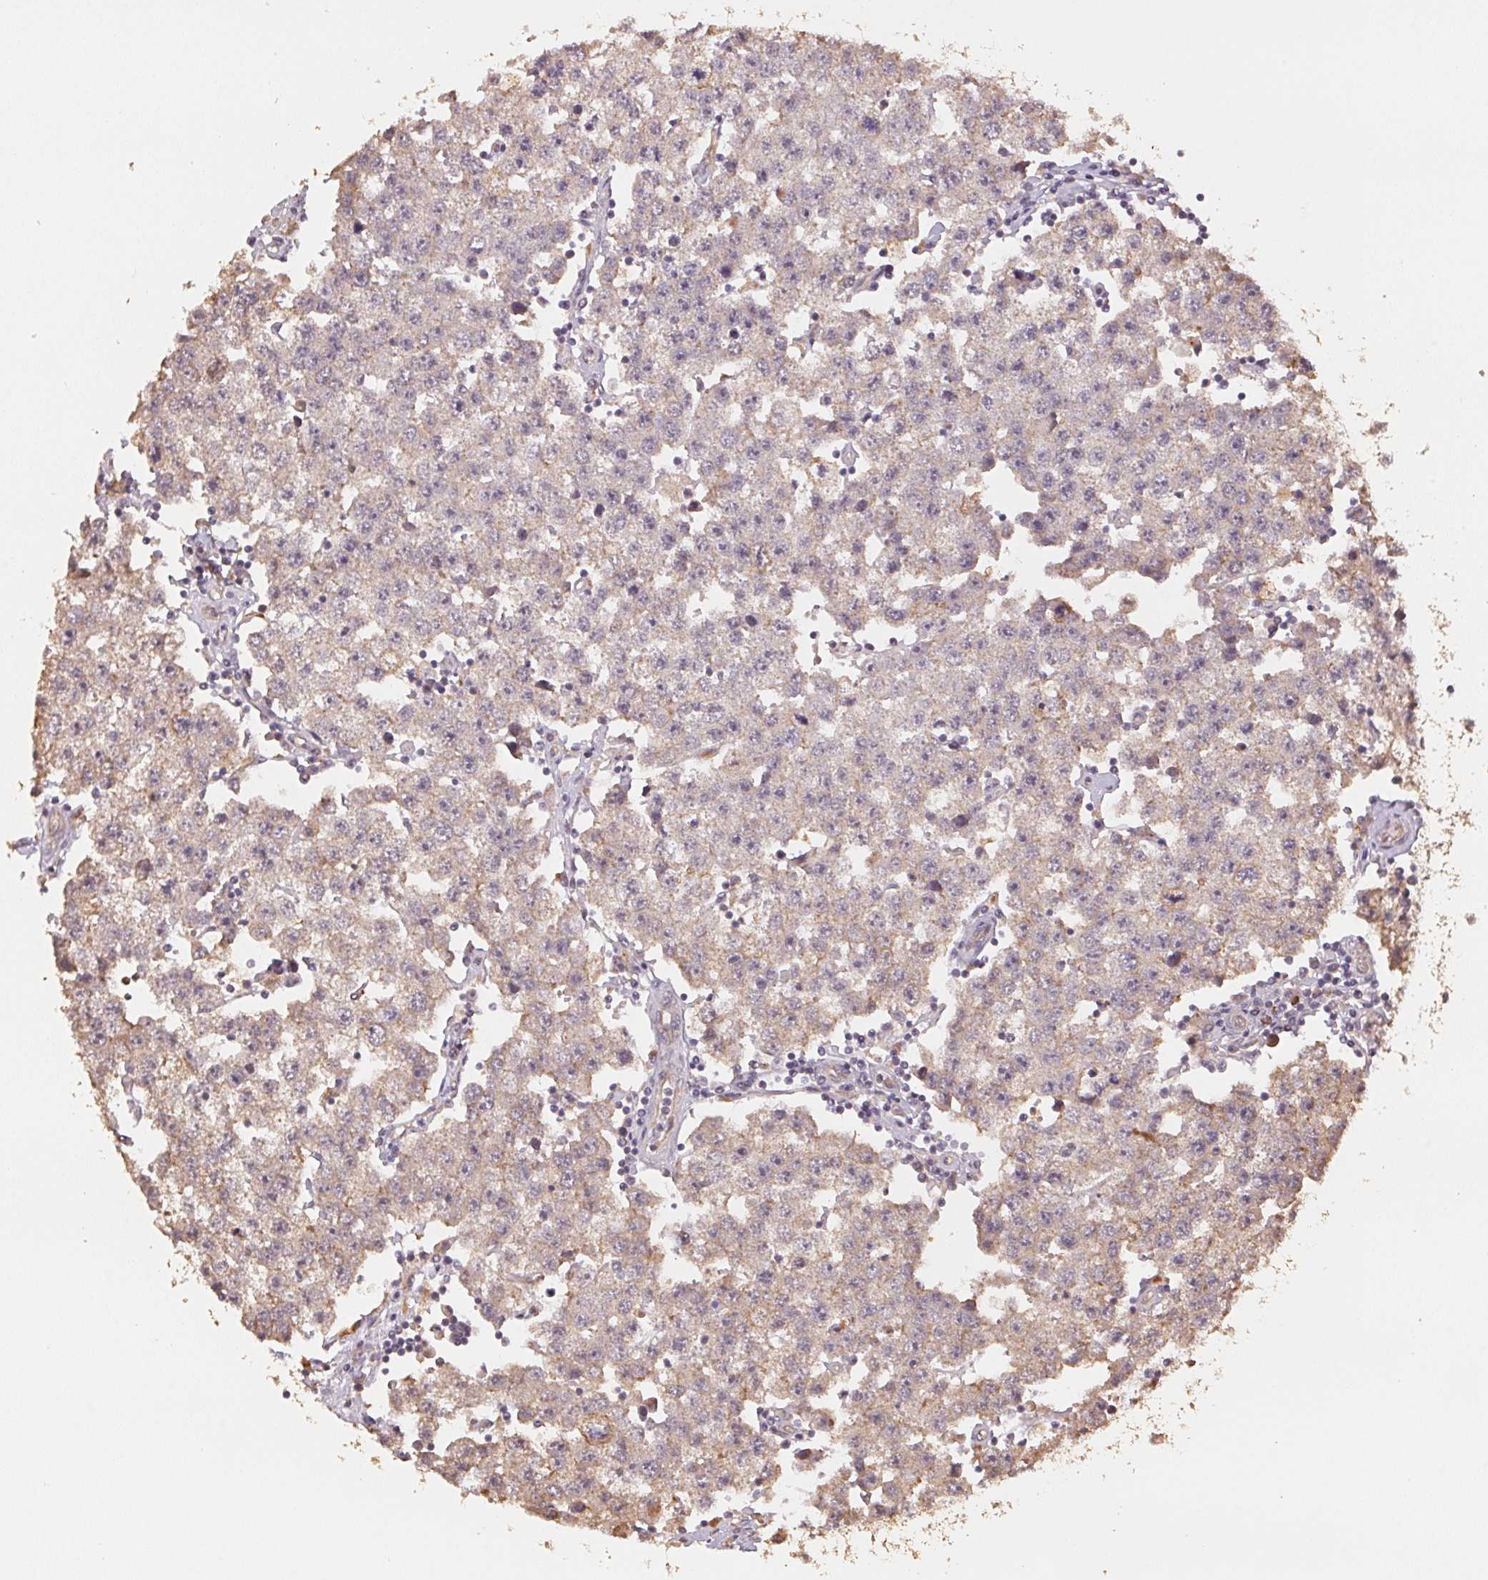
{"staining": {"intensity": "weak", "quantity": "25%-75%", "location": "cytoplasmic/membranous"}, "tissue": "testis cancer", "cell_type": "Tumor cells", "image_type": "cancer", "snomed": [{"axis": "morphology", "description": "Seminoma, NOS"}, {"axis": "topography", "description": "Testis"}], "caption": "Human testis seminoma stained with a brown dye reveals weak cytoplasmic/membranous positive expression in about 25%-75% of tumor cells.", "gene": "TMEM222", "patient": {"sex": "male", "age": 34}}